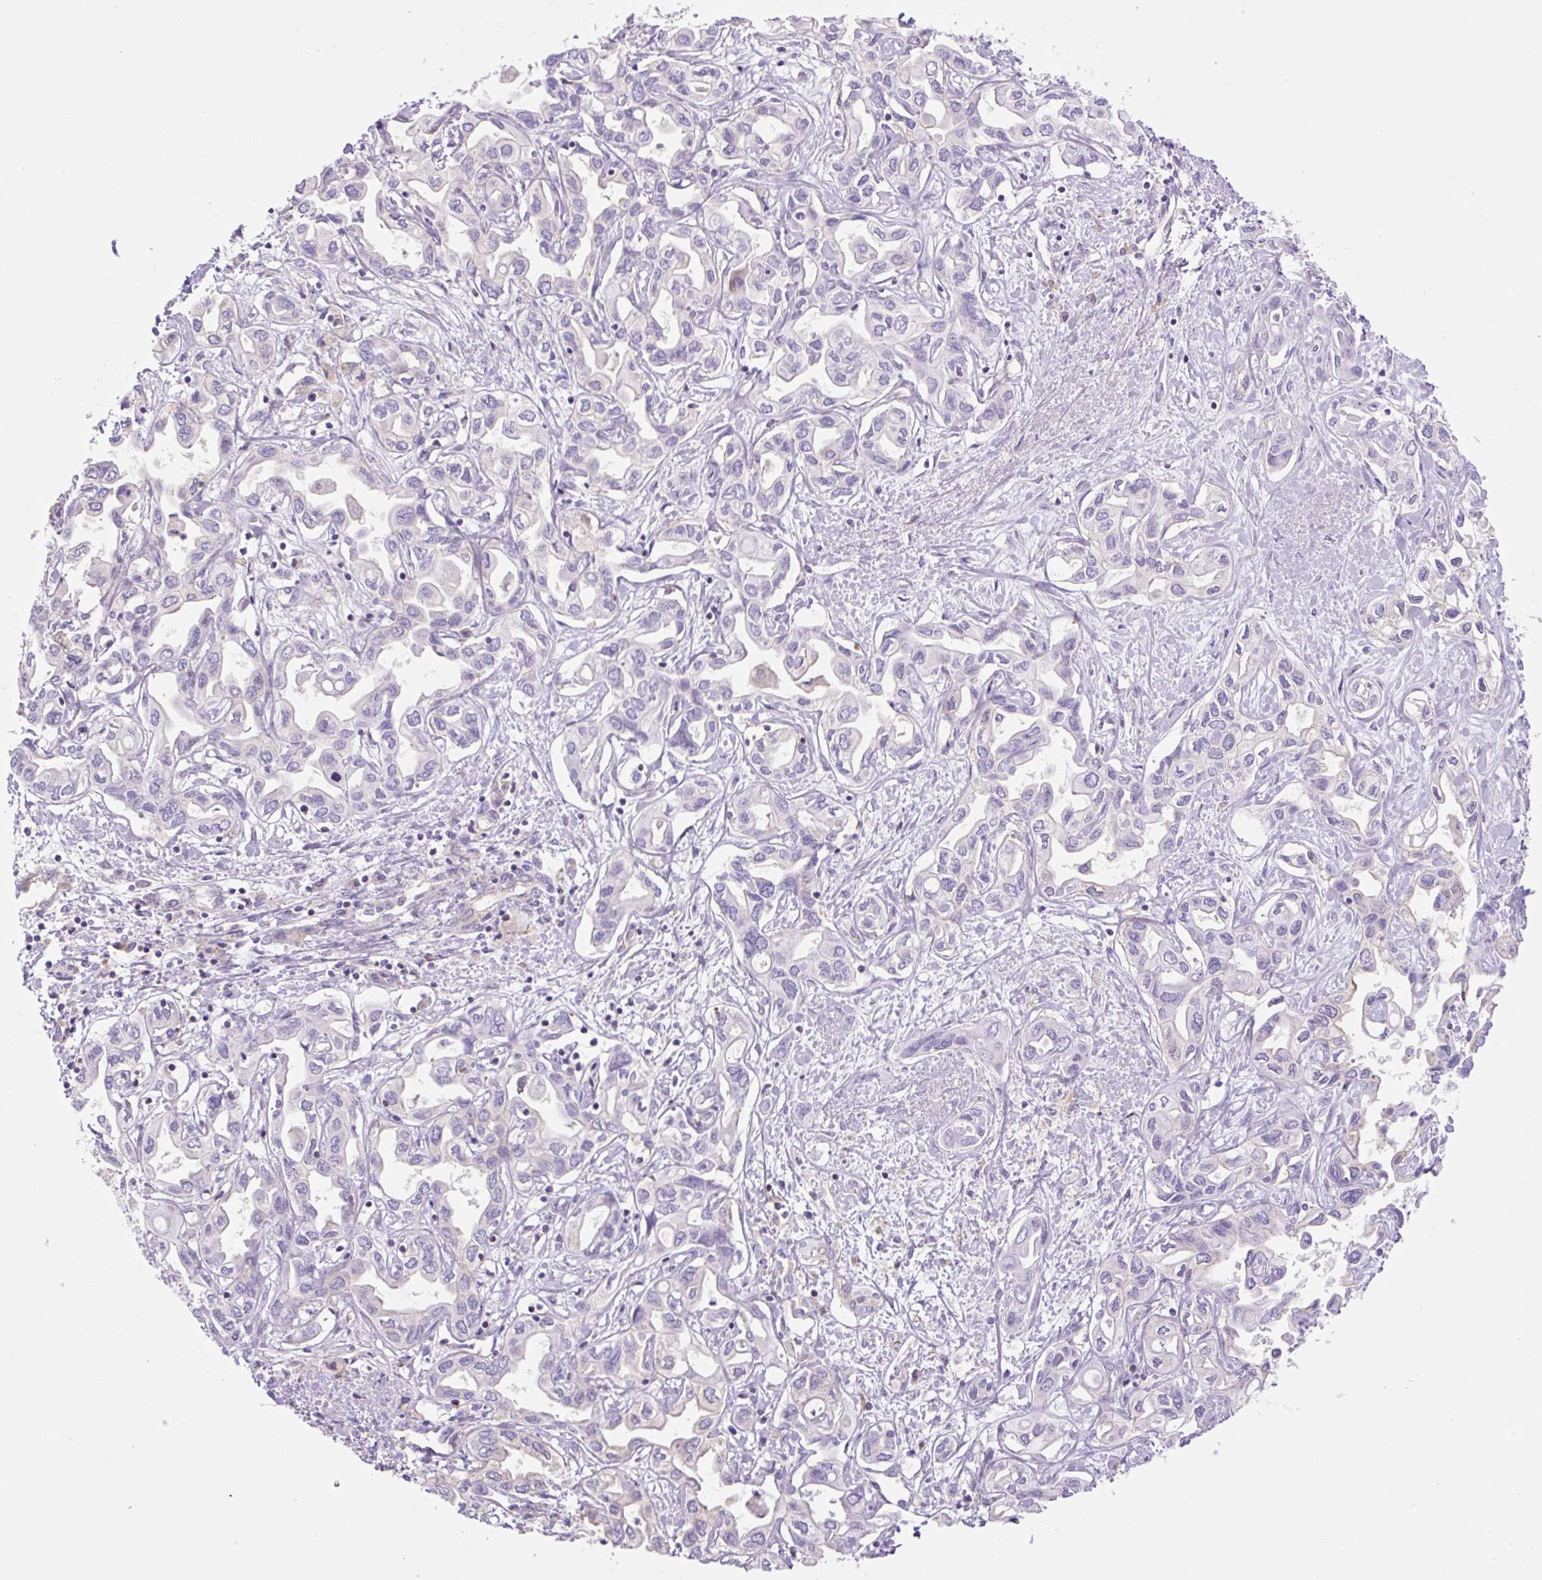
{"staining": {"intensity": "negative", "quantity": "none", "location": "none"}, "tissue": "liver cancer", "cell_type": "Tumor cells", "image_type": "cancer", "snomed": [{"axis": "morphology", "description": "Cholangiocarcinoma"}, {"axis": "topography", "description": "Liver"}], "caption": "DAB immunohistochemical staining of liver cholangiocarcinoma exhibits no significant expression in tumor cells.", "gene": "DNM2", "patient": {"sex": "female", "age": 64}}